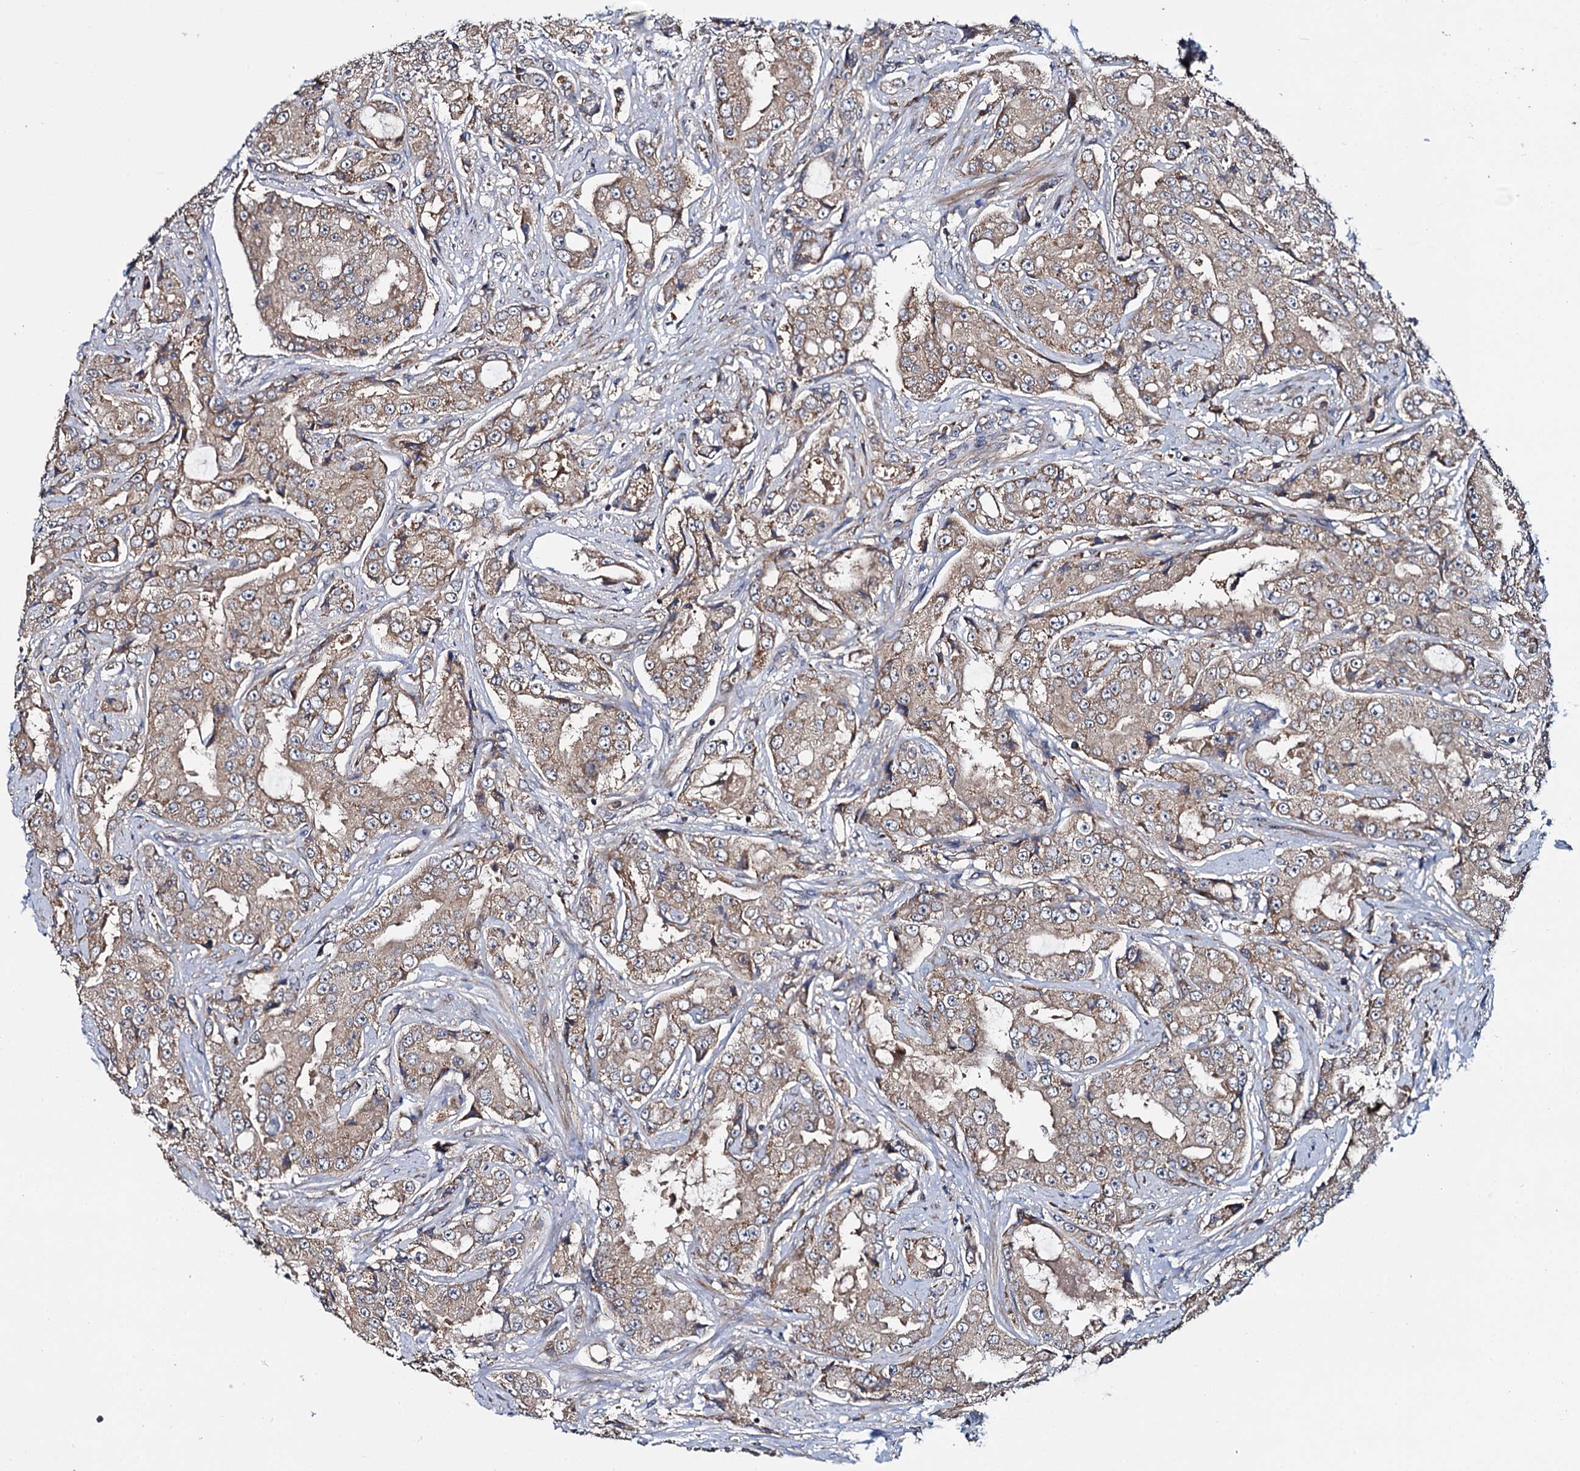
{"staining": {"intensity": "weak", "quantity": ">75%", "location": "cytoplasmic/membranous"}, "tissue": "prostate cancer", "cell_type": "Tumor cells", "image_type": "cancer", "snomed": [{"axis": "morphology", "description": "Adenocarcinoma, High grade"}, {"axis": "topography", "description": "Prostate"}], "caption": "Immunohistochemical staining of human prostate cancer (adenocarcinoma (high-grade)) shows low levels of weak cytoplasmic/membranous staining in about >75% of tumor cells.", "gene": "CEP192", "patient": {"sex": "male", "age": 73}}